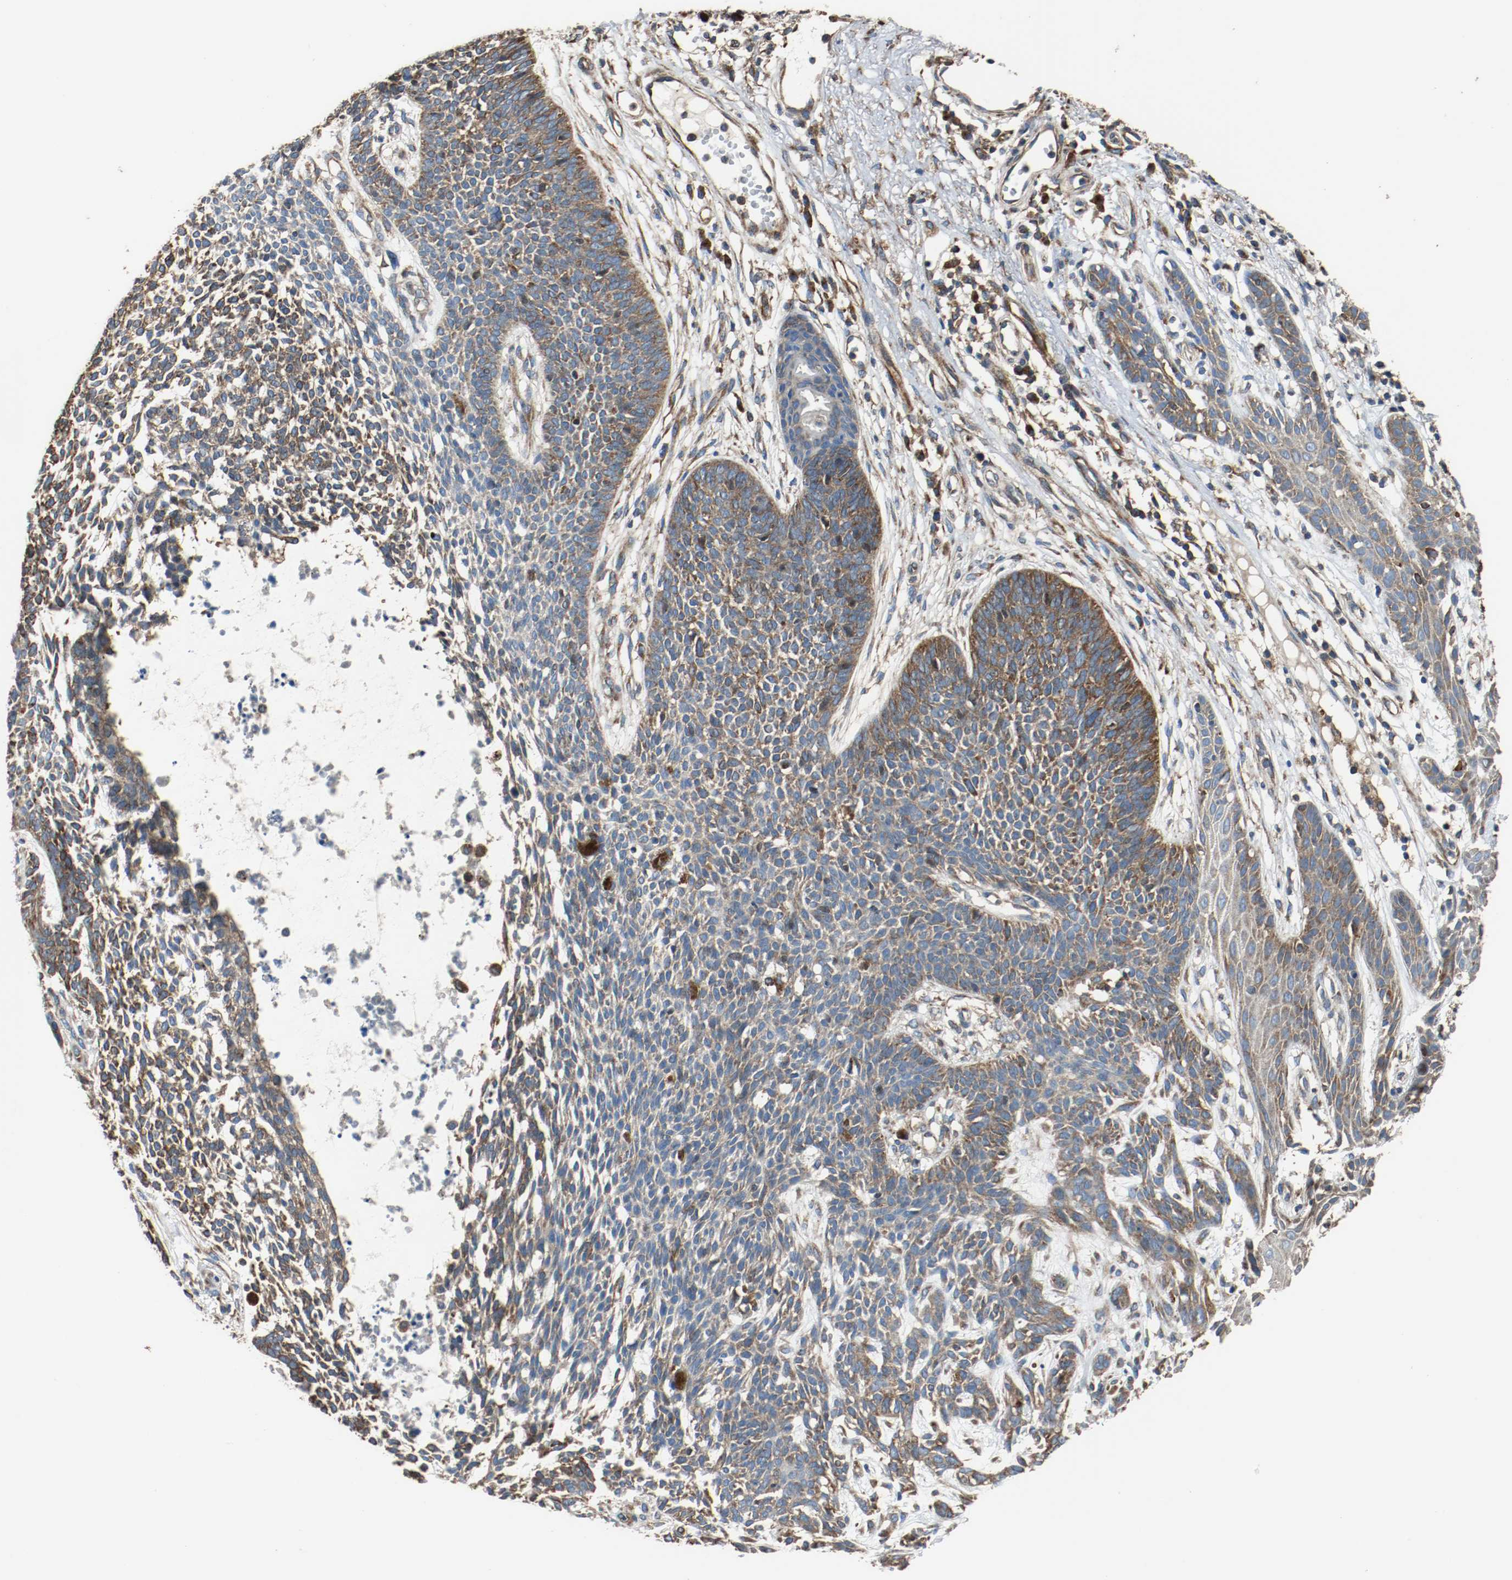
{"staining": {"intensity": "moderate", "quantity": ">75%", "location": "cytoplasmic/membranous"}, "tissue": "skin cancer", "cell_type": "Tumor cells", "image_type": "cancer", "snomed": [{"axis": "morphology", "description": "Basal cell carcinoma"}, {"axis": "topography", "description": "Skin"}], "caption": "Moderate cytoplasmic/membranous protein staining is seen in about >75% of tumor cells in skin cancer.", "gene": "TUBA3D", "patient": {"sex": "female", "age": 84}}